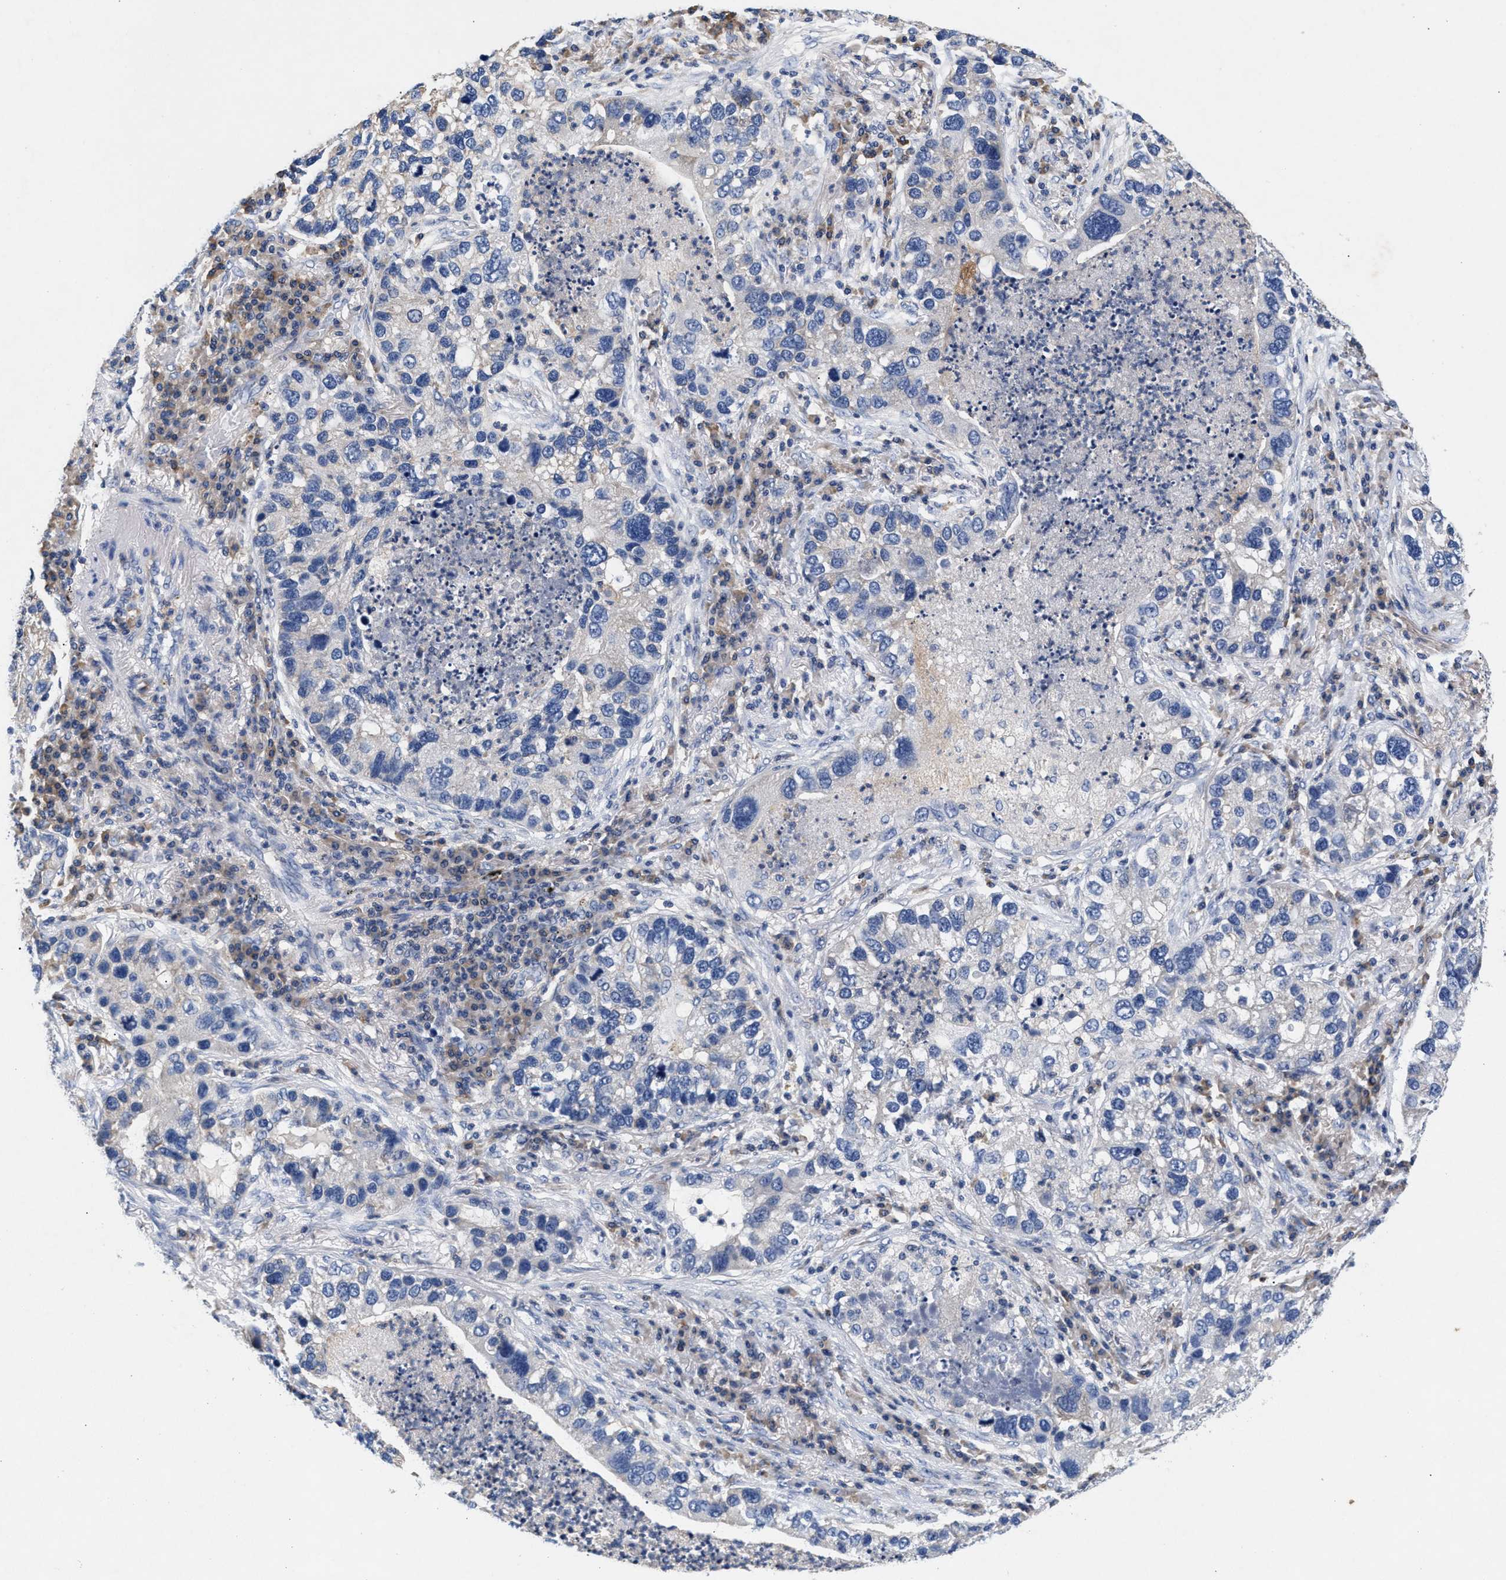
{"staining": {"intensity": "negative", "quantity": "none", "location": "none"}, "tissue": "lung cancer", "cell_type": "Tumor cells", "image_type": "cancer", "snomed": [{"axis": "morphology", "description": "Normal tissue, NOS"}, {"axis": "morphology", "description": "Adenocarcinoma, NOS"}, {"axis": "topography", "description": "Bronchus"}, {"axis": "topography", "description": "Lung"}], "caption": "This histopathology image is of adenocarcinoma (lung) stained with immunohistochemistry (IHC) to label a protein in brown with the nuclei are counter-stained blue. There is no expression in tumor cells. (DAB (3,3'-diaminobenzidine) IHC, high magnification).", "gene": "GNAI3", "patient": {"sex": "male", "age": 54}}